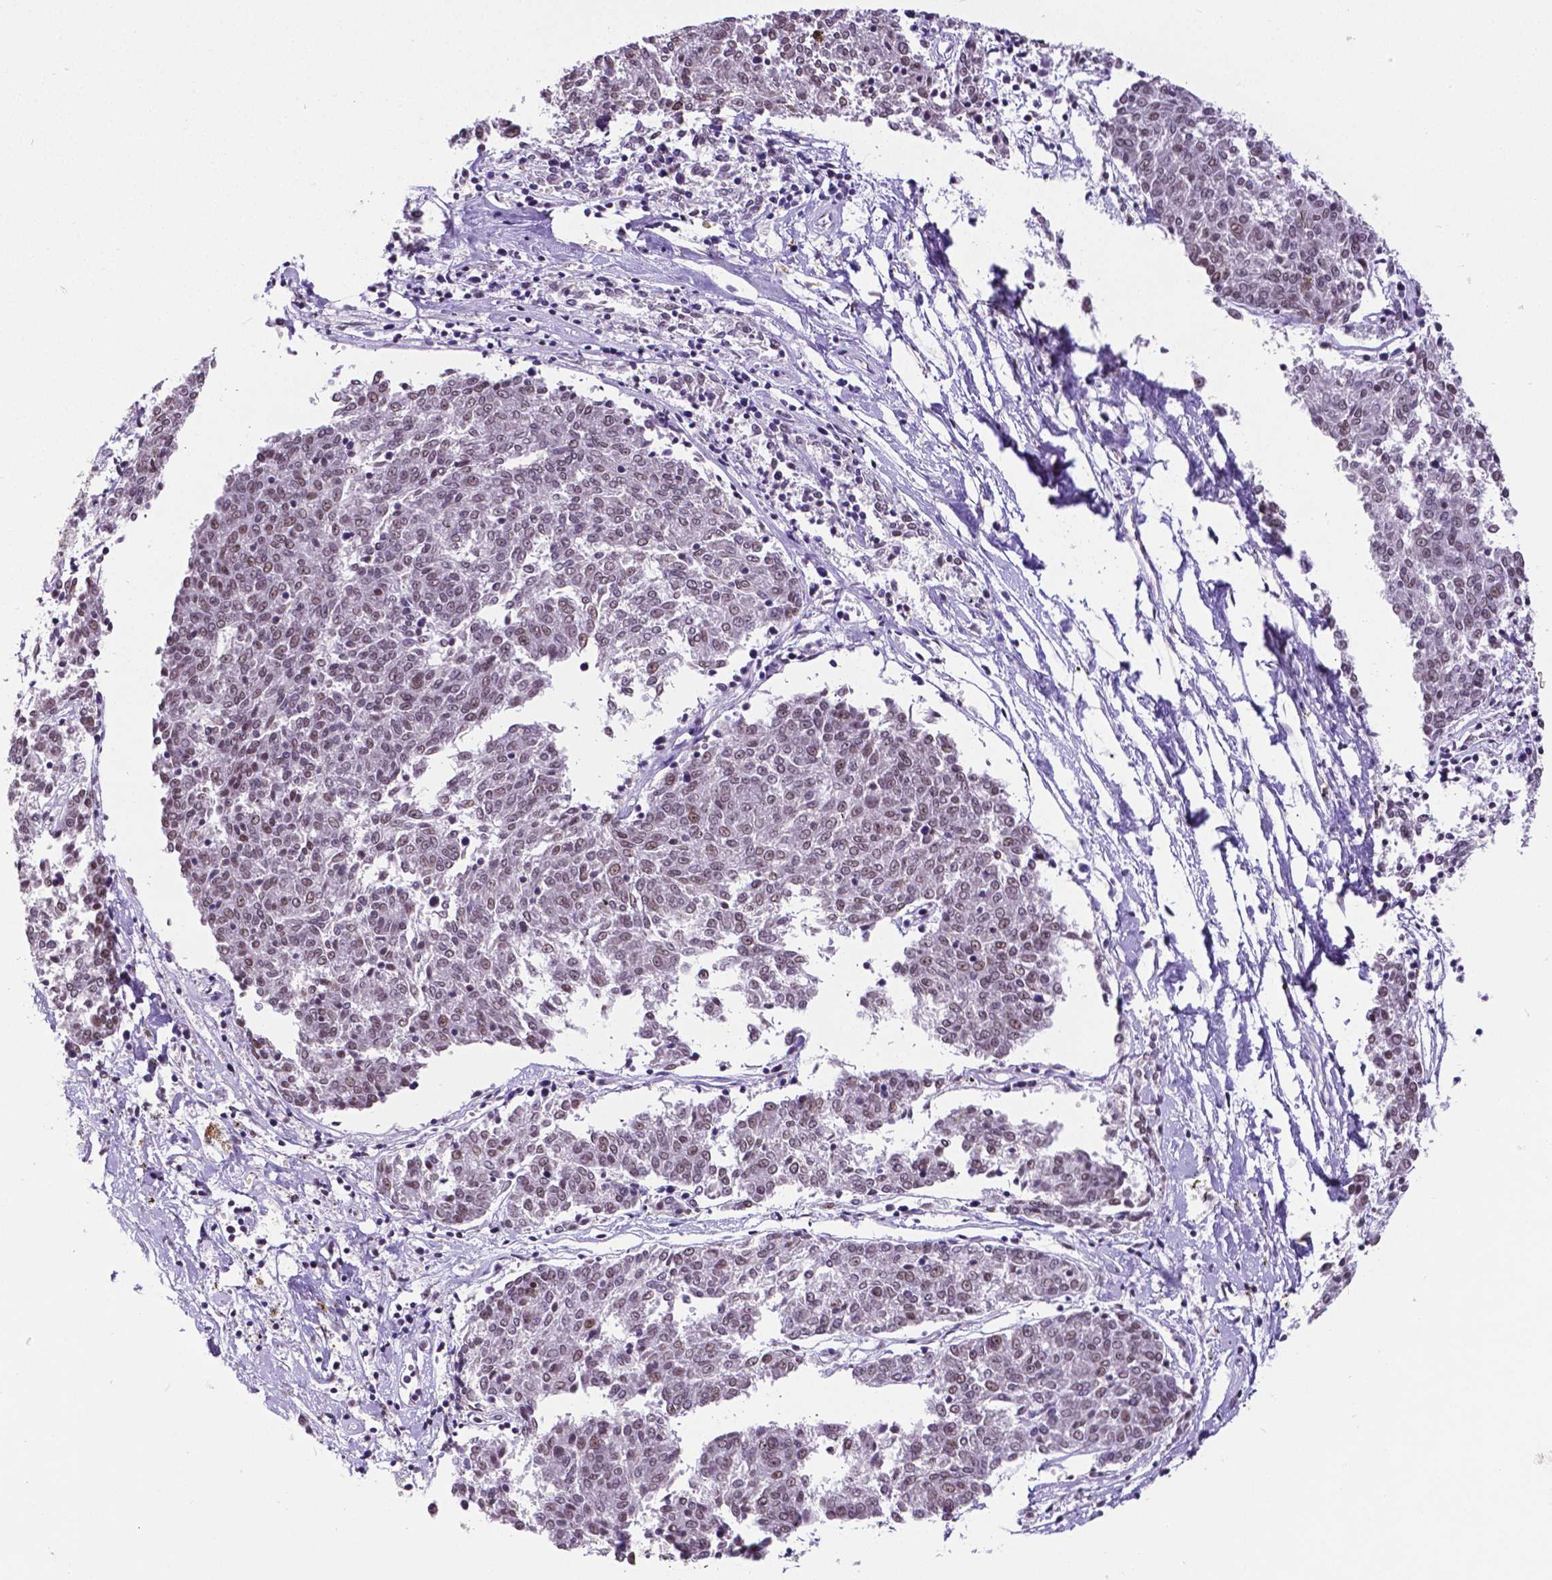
{"staining": {"intensity": "weak", "quantity": "<25%", "location": "nuclear"}, "tissue": "melanoma", "cell_type": "Tumor cells", "image_type": "cancer", "snomed": [{"axis": "morphology", "description": "Malignant melanoma, NOS"}, {"axis": "topography", "description": "Skin"}], "caption": "Immunohistochemistry (IHC) histopathology image of human malignant melanoma stained for a protein (brown), which exhibits no expression in tumor cells. (Stains: DAB (3,3'-diaminobenzidine) immunohistochemistry (IHC) with hematoxylin counter stain, Microscopy: brightfield microscopy at high magnification).", "gene": "ATRX", "patient": {"sex": "female", "age": 72}}